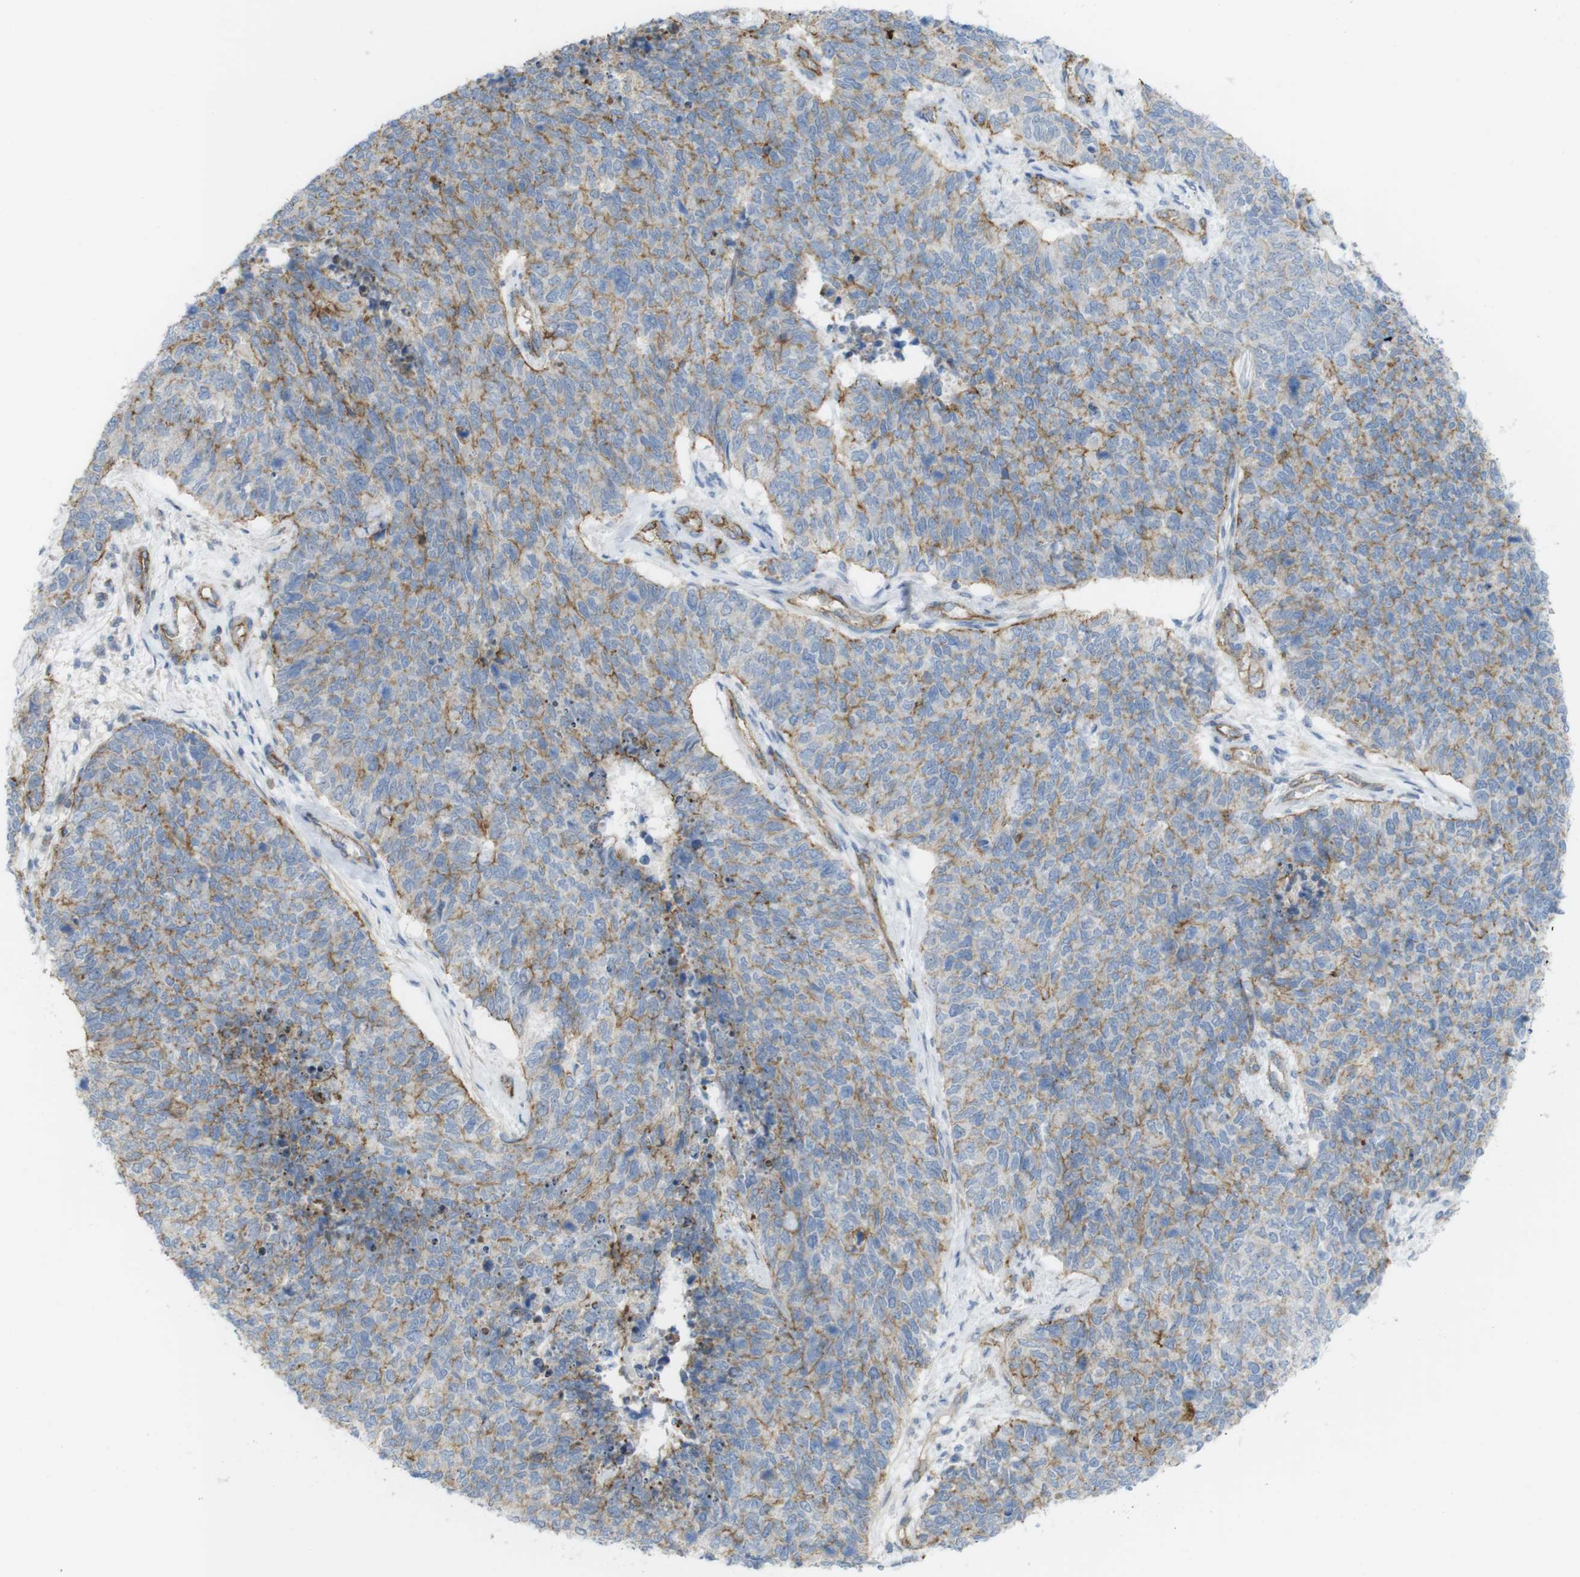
{"staining": {"intensity": "moderate", "quantity": "25%-75%", "location": "cytoplasmic/membranous"}, "tissue": "cervical cancer", "cell_type": "Tumor cells", "image_type": "cancer", "snomed": [{"axis": "morphology", "description": "Squamous cell carcinoma, NOS"}, {"axis": "topography", "description": "Cervix"}], "caption": "An immunohistochemistry (IHC) image of neoplastic tissue is shown. Protein staining in brown shows moderate cytoplasmic/membranous positivity in cervical cancer within tumor cells. (DAB IHC with brightfield microscopy, high magnification).", "gene": "PREX2", "patient": {"sex": "female", "age": 63}}